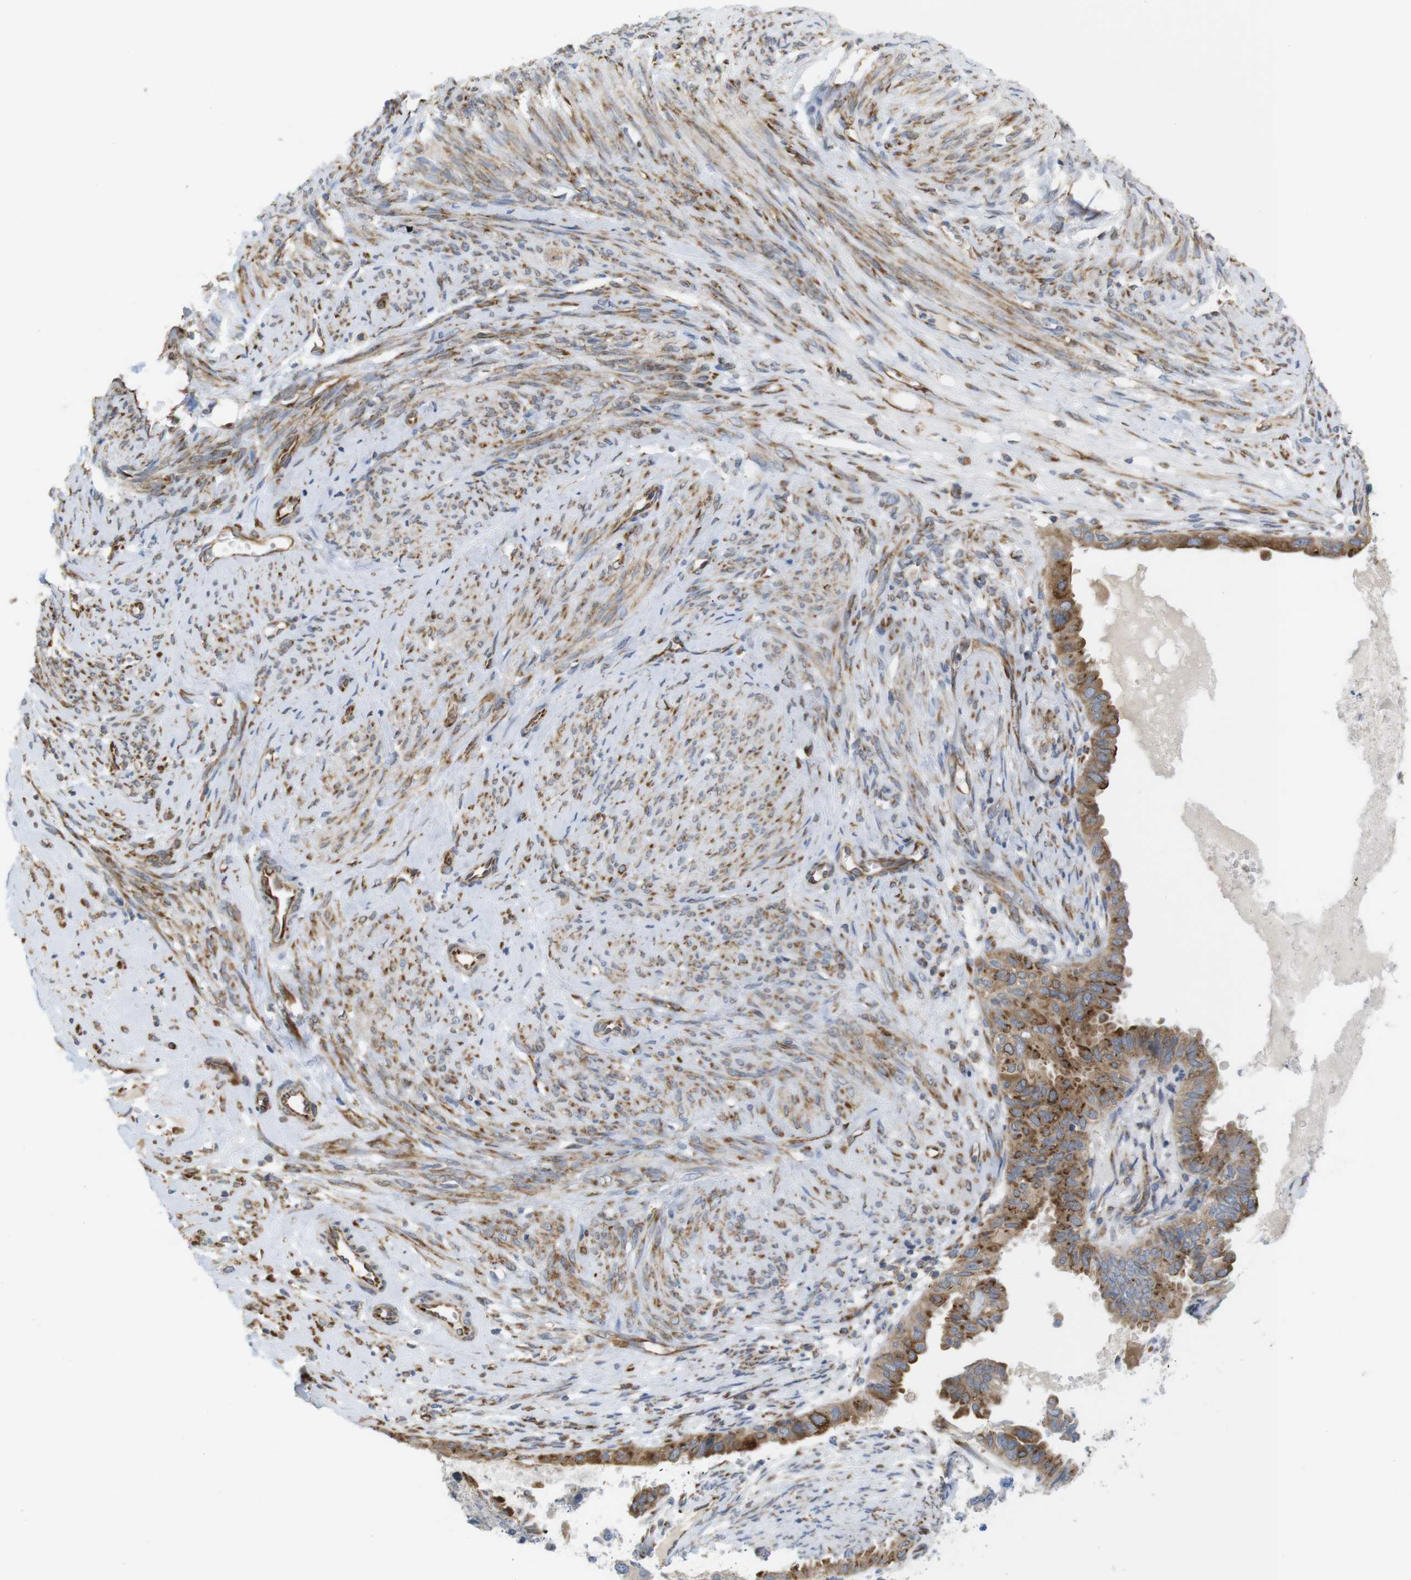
{"staining": {"intensity": "moderate", "quantity": "25%-75%", "location": "cytoplasmic/membranous"}, "tissue": "cervical cancer", "cell_type": "Tumor cells", "image_type": "cancer", "snomed": [{"axis": "morphology", "description": "Normal tissue, NOS"}, {"axis": "morphology", "description": "Adenocarcinoma, NOS"}, {"axis": "topography", "description": "Cervix"}, {"axis": "topography", "description": "Endometrium"}], "caption": "A histopathology image of cervical adenocarcinoma stained for a protein exhibits moderate cytoplasmic/membranous brown staining in tumor cells.", "gene": "PCNX2", "patient": {"sex": "female", "age": 86}}